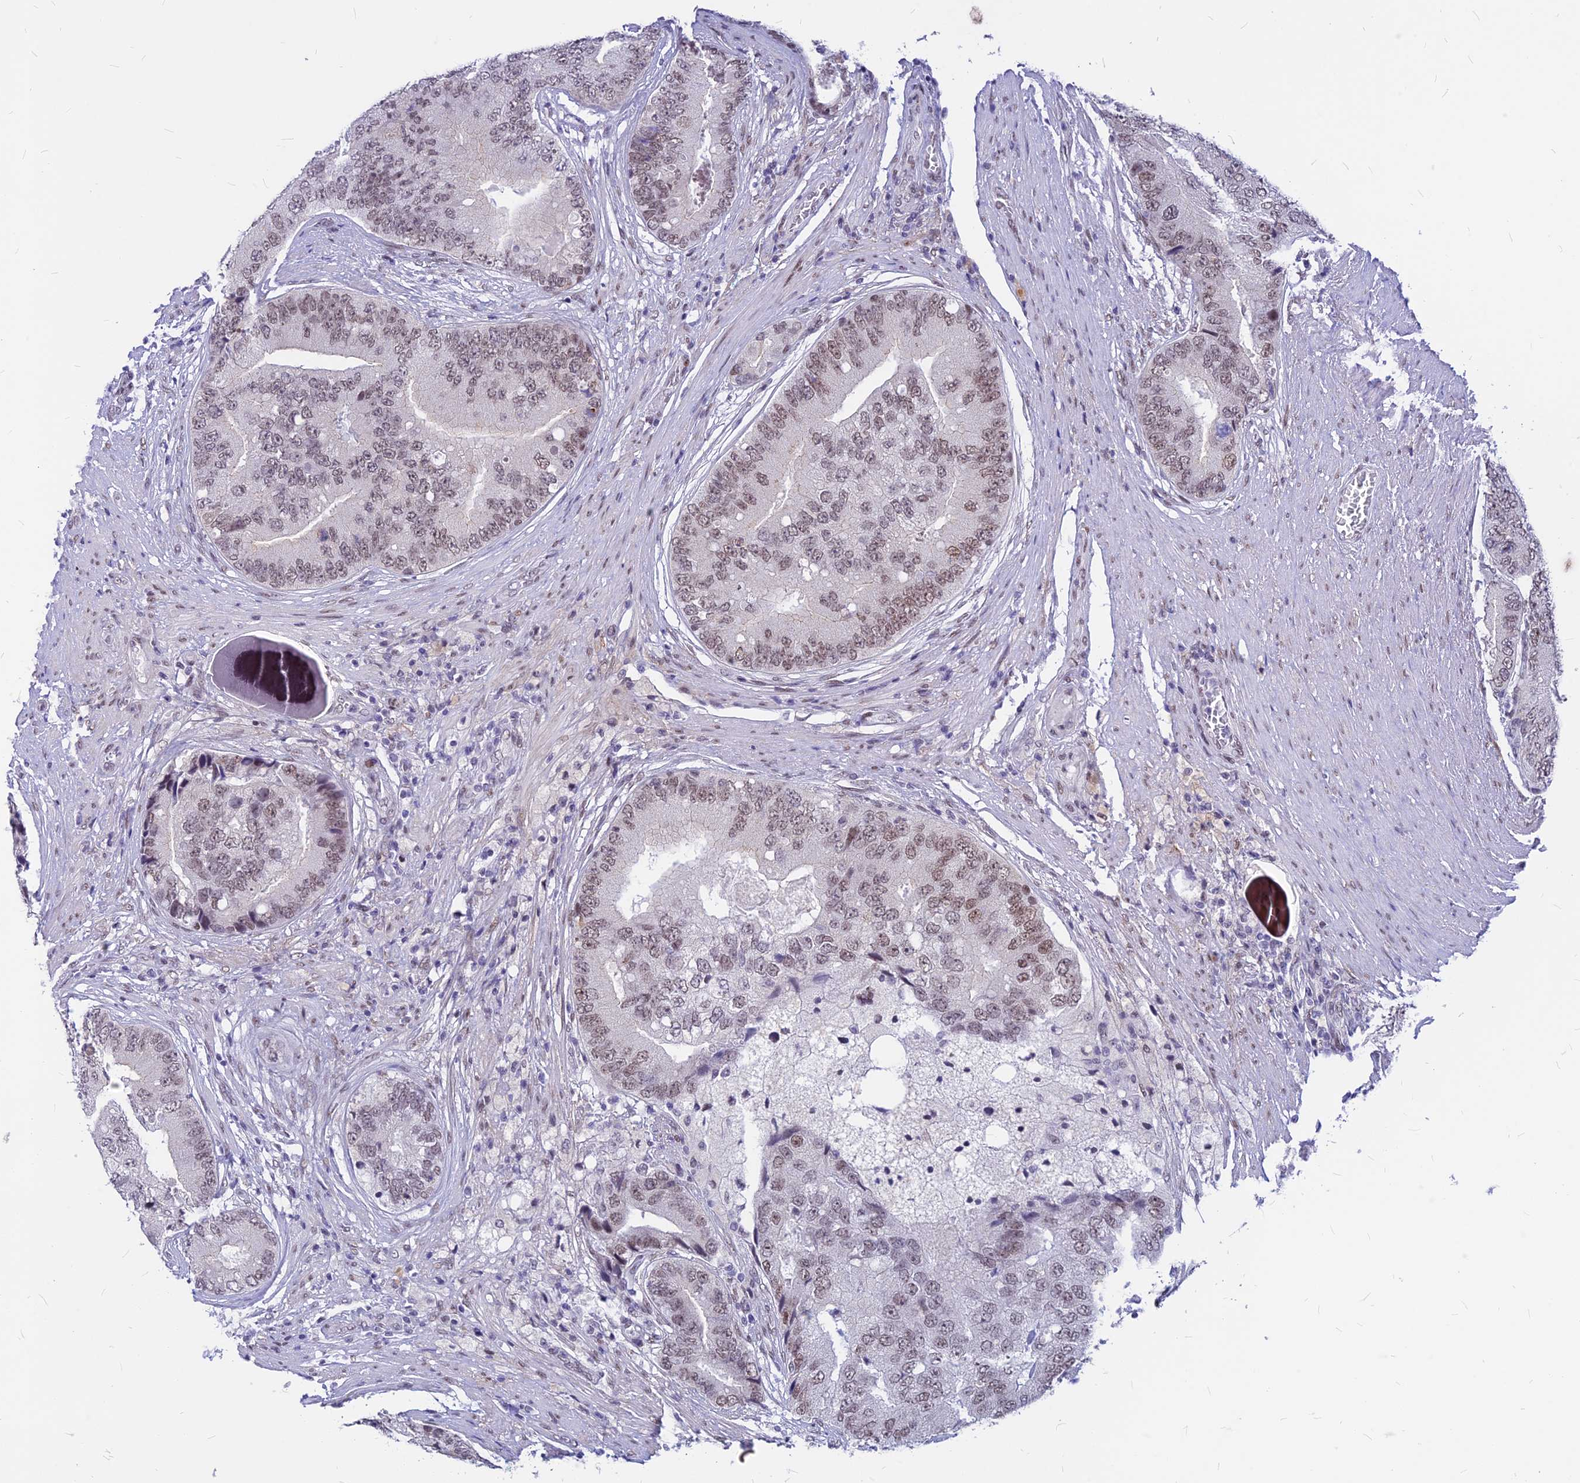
{"staining": {"intensity": "moderate", "quantity": ">75%", "location": "nuclear"}, "tissue": "prostate cancer", "cell_type": "Tumor cells", "image_type": "cancer", "snomed": [{"axis": "morphology", "description": "Adenocarcinoma, High grade"}, {"axis": "topography", "description": "Prostate"}], "caption": "Immunohistochemistry (IHC) (DAB (3,3'-diaminobenzidine)) staining of human prostate cancer exhibits moderate nuclear protein positivity in about >75% of tumor cells.", "gene": "KCTD13", "patient": {"sex": "male", "age": 70}}